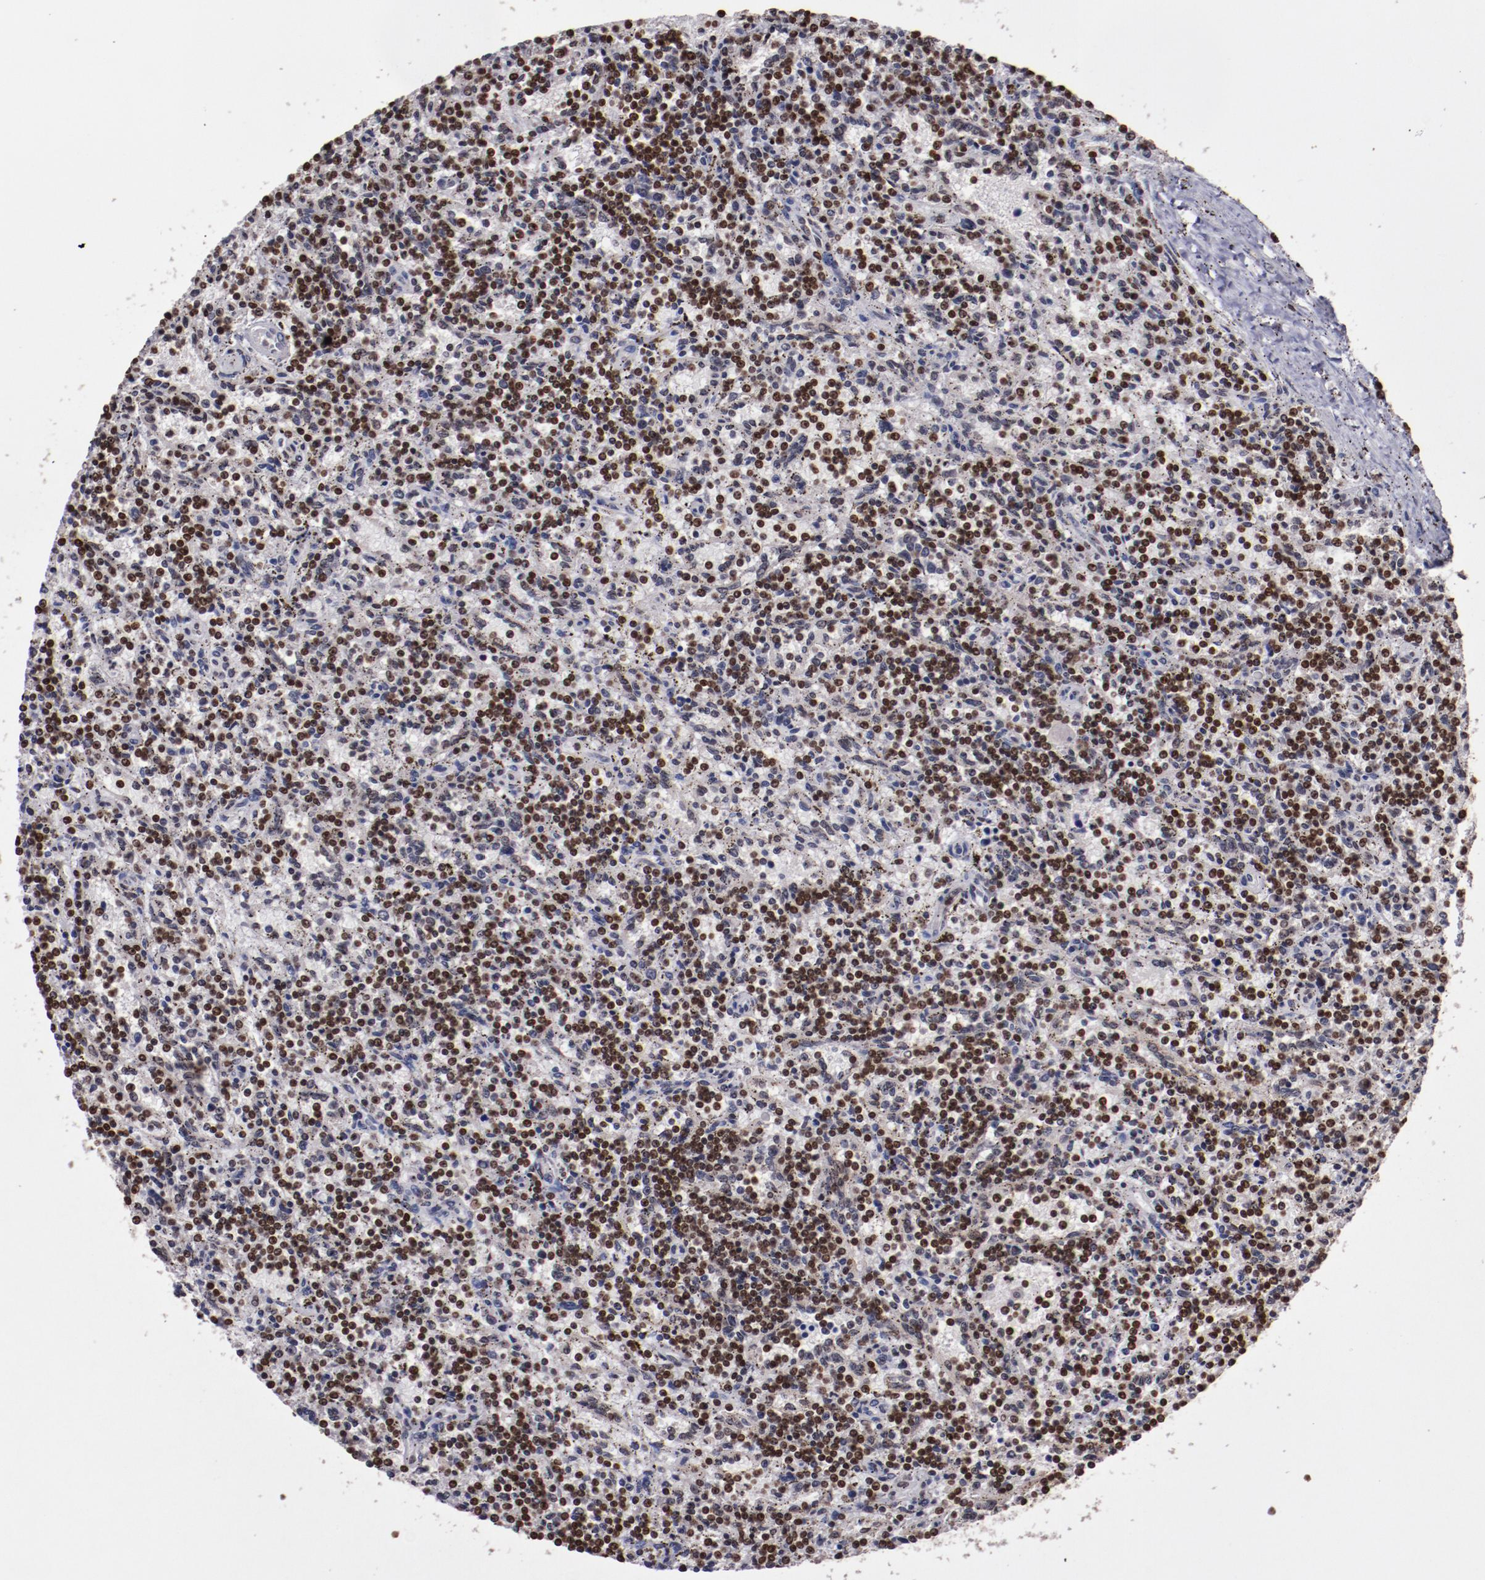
{"staining": {"intensity": "moderate", "quantity": "25%-75%", "location": "nuclear"}, "tissue": "lymphoma", "cell_type": "Tumor cells", "image_type": "cancer", "snomed": [{"axis": "morphology", "description": "Malignant lymphoma, non-Hodgkin's type, Low grade"}, {"axis": "topography", "description": "Spleen"}], "caption": "Moderate nuclear protein staining is present in about 25%-75% of tumor cells in low-grade malignant lymphoma, non-Hodgkin's type.", "gene": "APEX1", "patient": {"sex": "male", "age": 73}}